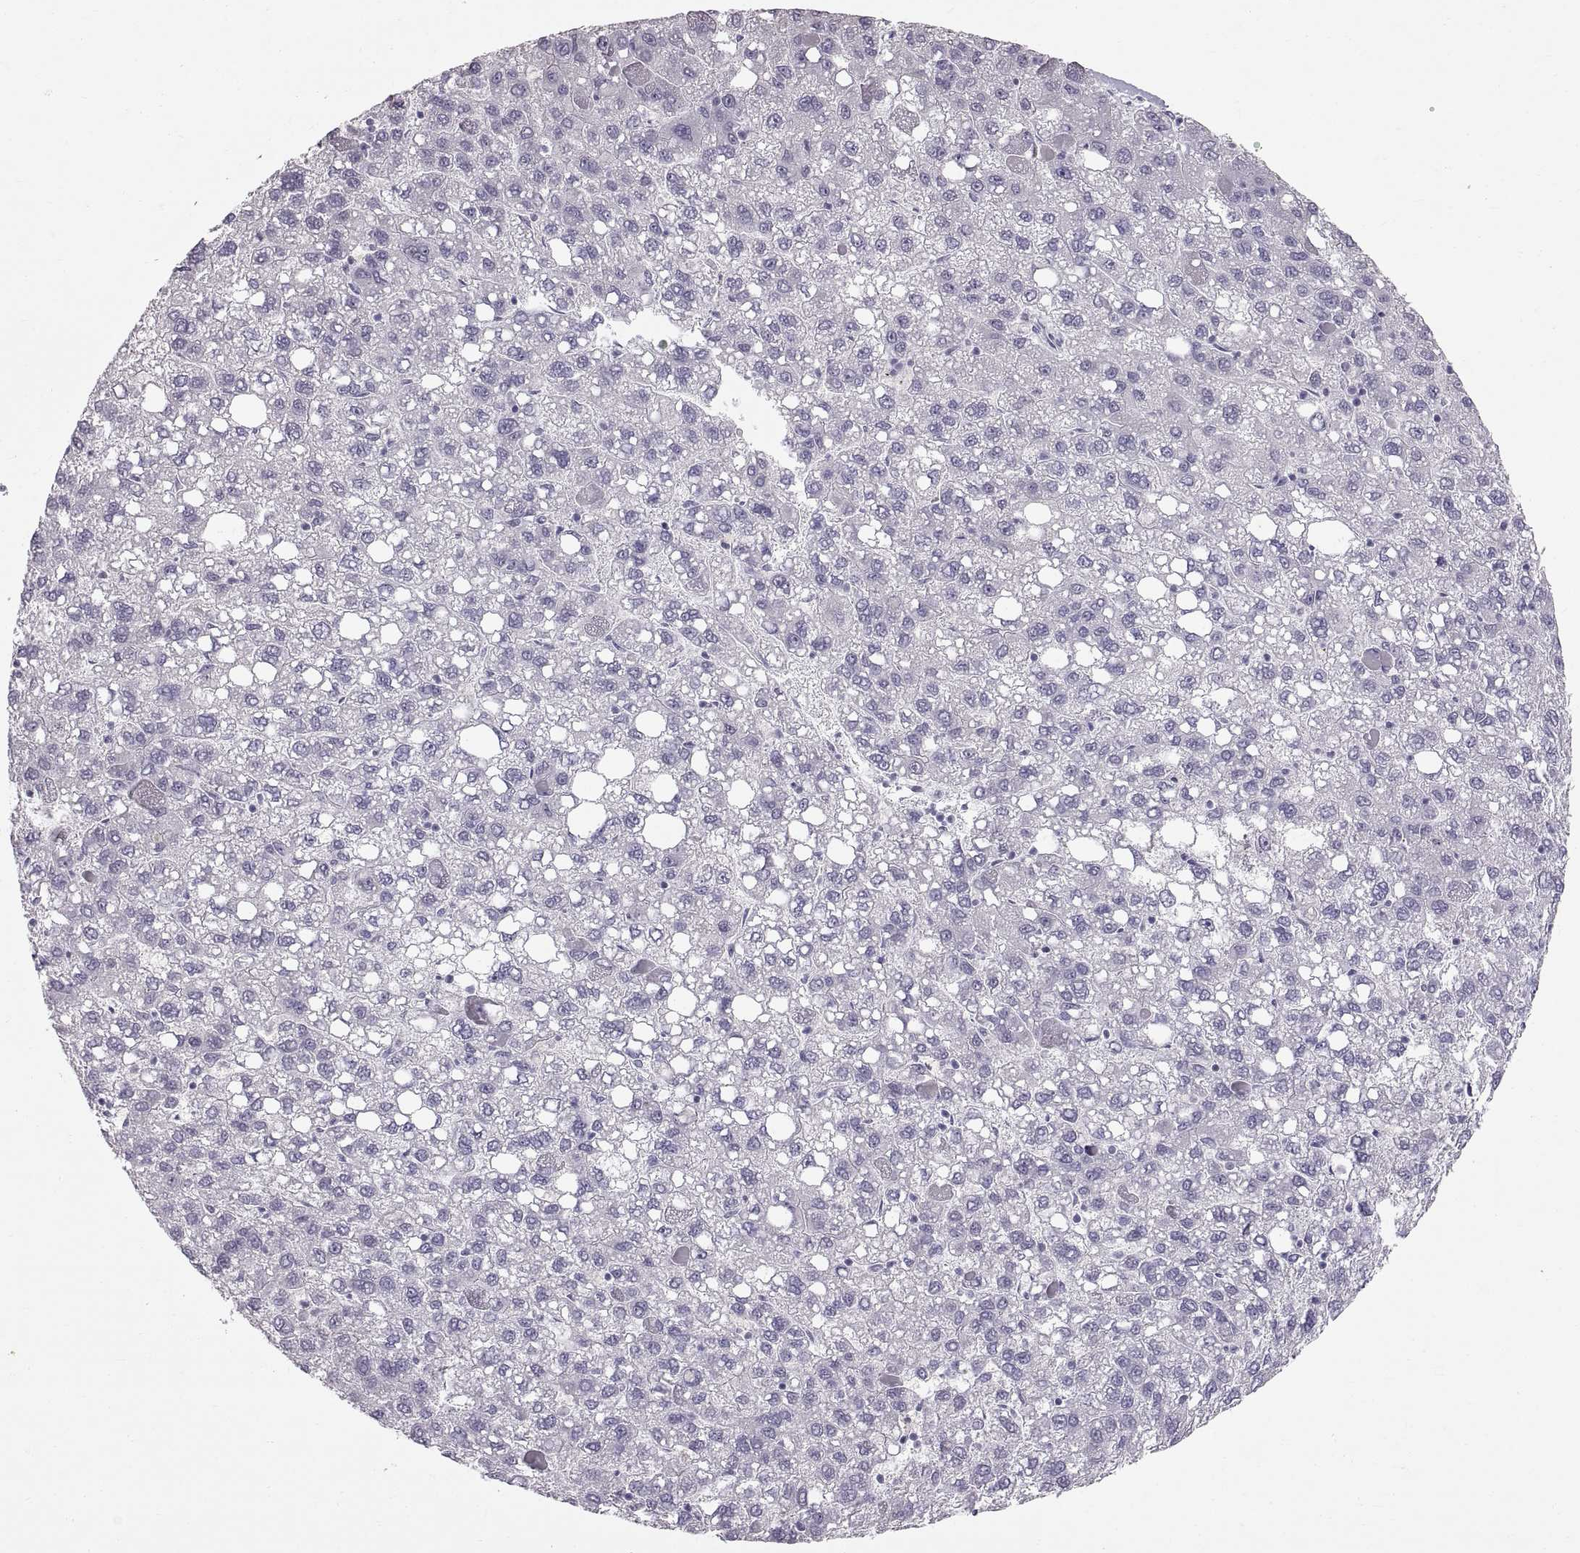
{"staining": {"intensity": "negative", "quantity": "none", "location": "none"}, "tissue": "liver cancer", "cell_type": "Tumor cells", "image_type": "cancer", "snomed": [{"axis": "morphology", "description": "Carcinoma, Hepatocellular, NOS"}, {"axis": "topography", "description": "Liver"}], "caption": "The immunohistochemistry (IHC) image has no significant staining in tumor cells of liver cancer tissue.", "gene": "SPACDR", "patient": {"sex": "female", "age": 82}}